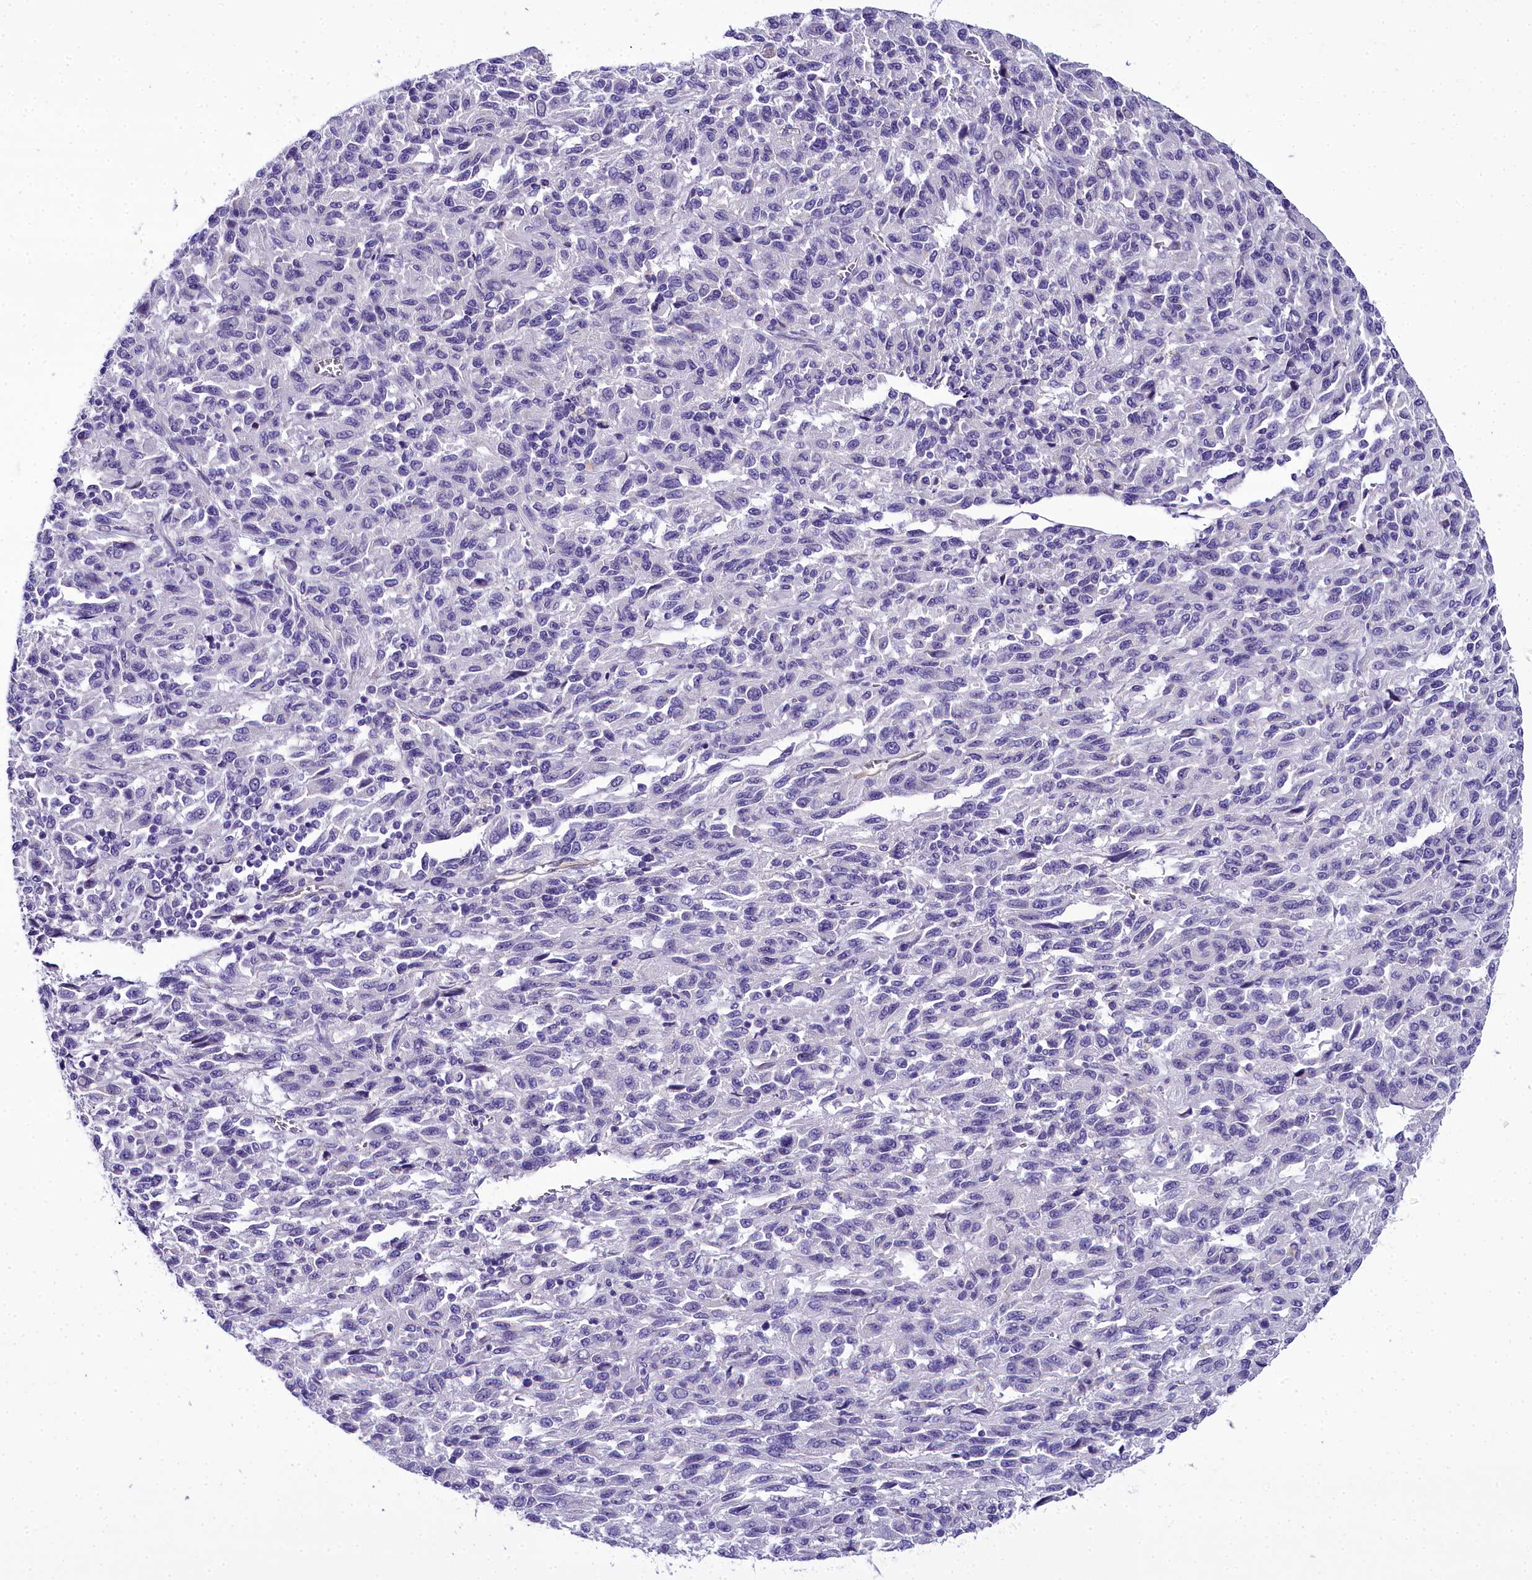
{"staining": {"intensity": "negative", "quantity": "none", "location": "none"}, "tissue": "melanoma", "cell_type": "Tumor cells", "image_type": "cancer", "snomed": [{"axis": "morphology", "description": "Malignant melanoma, Metastatic site"}, {"axis": "topography", "description": "Lung"}], "caption": "The image demonstrates no significant positivity in tumor cells of malignant melanoma (metastatic site).", "gene": "TIMM22", "patient": {"sex": "male", "age": 64}}